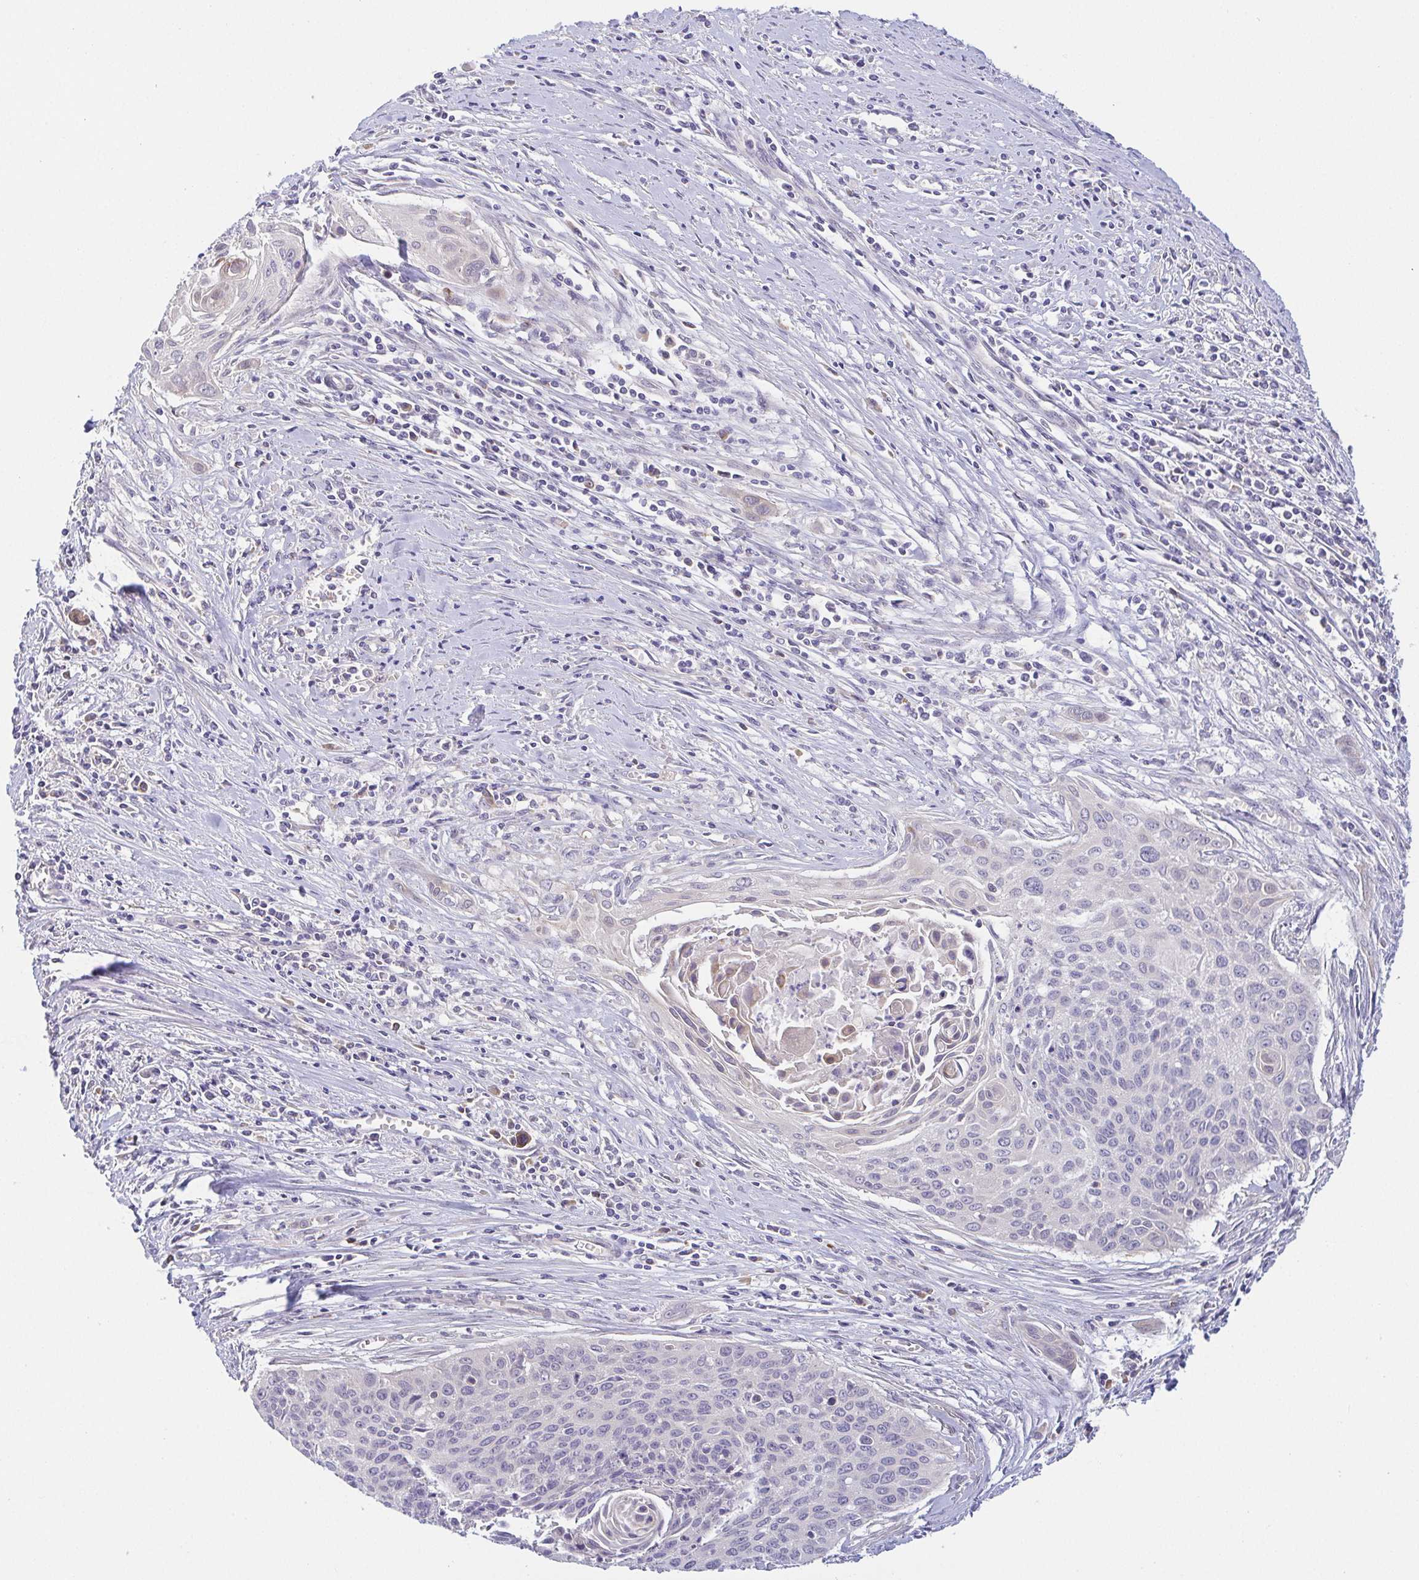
{"staining": {"intensity": "negative", "quantity": "none", "location": "none"}, "tissue": "cervical cancer", "cell_type": "Tumor cells", "image_type": "cancer", "snomed": [{"axis": "morphology", "description": "Squamous cell carcinoma, NOS"}, {"axis": "topography", "description": "Cervix"}], "caption": "This is a micrograph of immunohistochemistry (IHC) staining of cervical squamous cell carcinoma, which shows no staining in tumor cells.", "gene": "BCL2L1", "patient": {"sex": "female", "age": 55}}